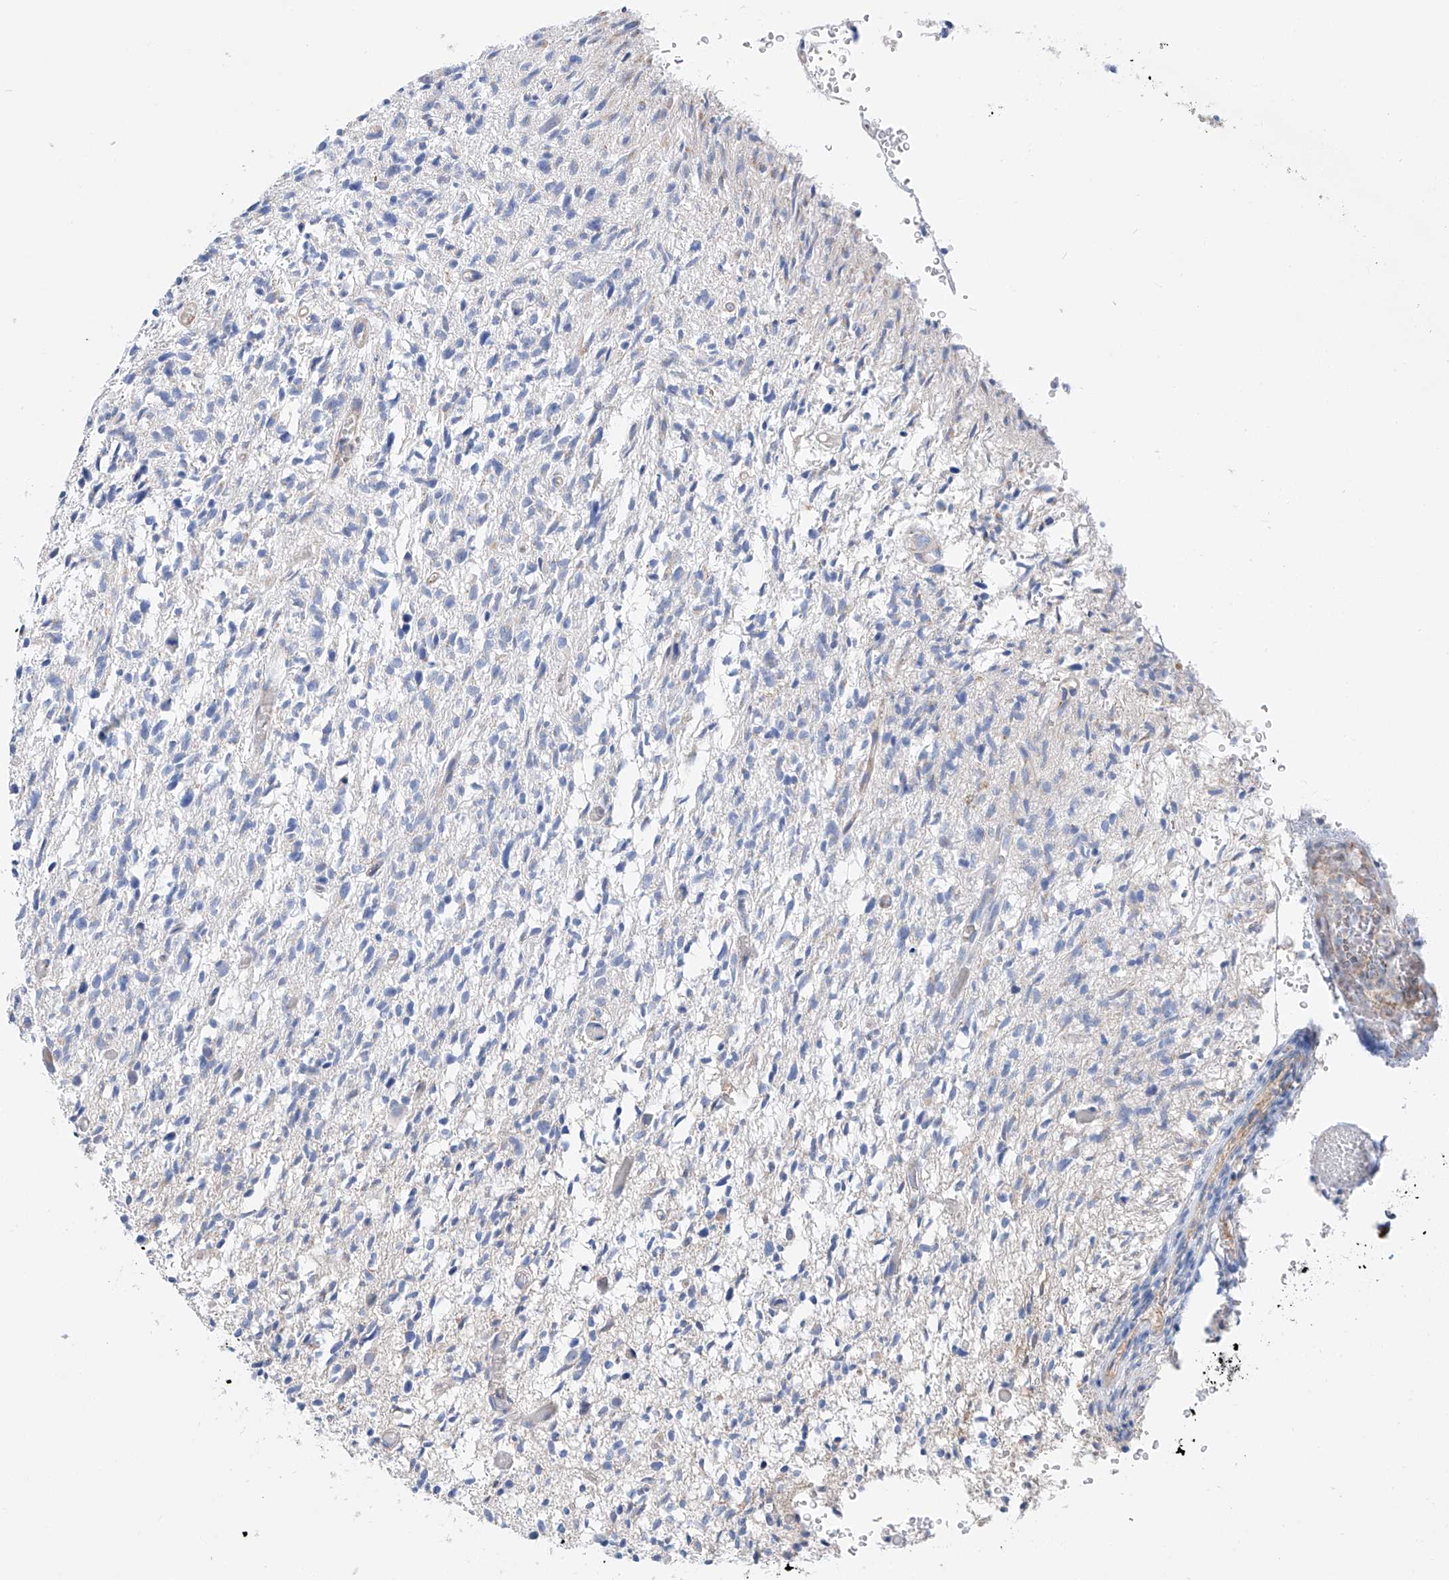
{"staining": {"intensity": "negative", "quantity": "none", "location": "none"}, "tissue": "glioma", "cell_type": "Tumor cells", "image_type": "cancer", "snomed": [{"axis": "morphology", "description": "Glioma, malignant, High grade"}, {"axis": "topography", "description": "Brain"}], "caption": "Immunohistochemistry micrograph of malignant glioma (high-grade) stained for a protein (brown), which reveals no staining in tumor cells.", "gene": "SLC22A7", "patient": {"sex": "female", "age": 57}}